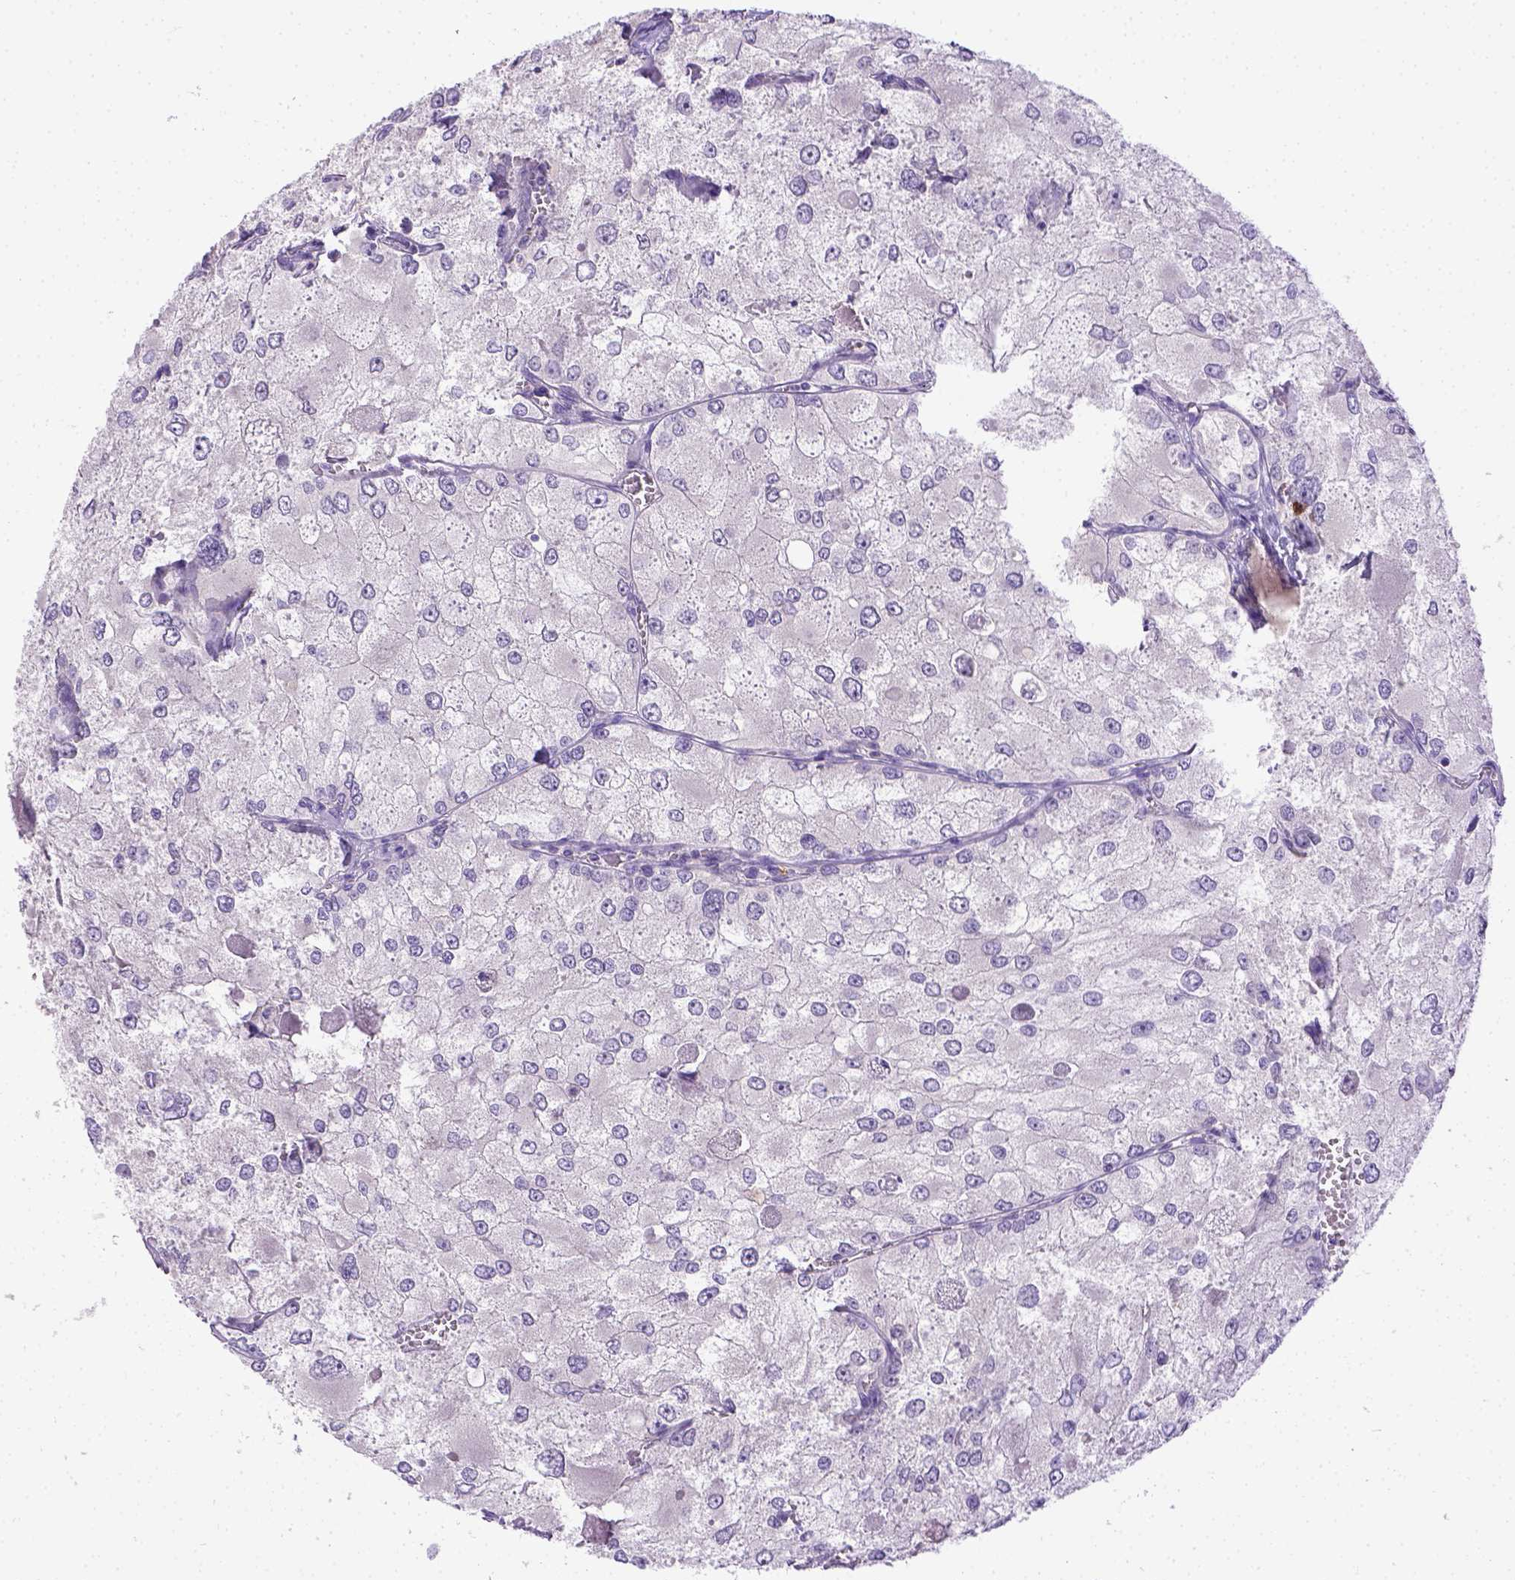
{"staining": {"intensity": "negative", "quantity": "none", "location": "none"}, "tissue": "renal cancer", "cell_type": "Tumor cells", "image_type": "cancer", "snomed": [{"axis": "morphology", "description": "Adenocarcinoma, NOS"}, {"axis": "topography", "description": "Kidney"}], "caption": "Immunohistochemistry photomicrograph of neoplastic tissue: renal cancer stained with DAB (3,3'-diaminobenzidine) shows no significant protein positivity in tumor cells. (Stains: DAB IHC with hematoxylin counter stain, Microscopy: brightfield microscopy at high magnification).", "gene": "B3GAT1", "patient": {"sex": "female", "age": 70}}